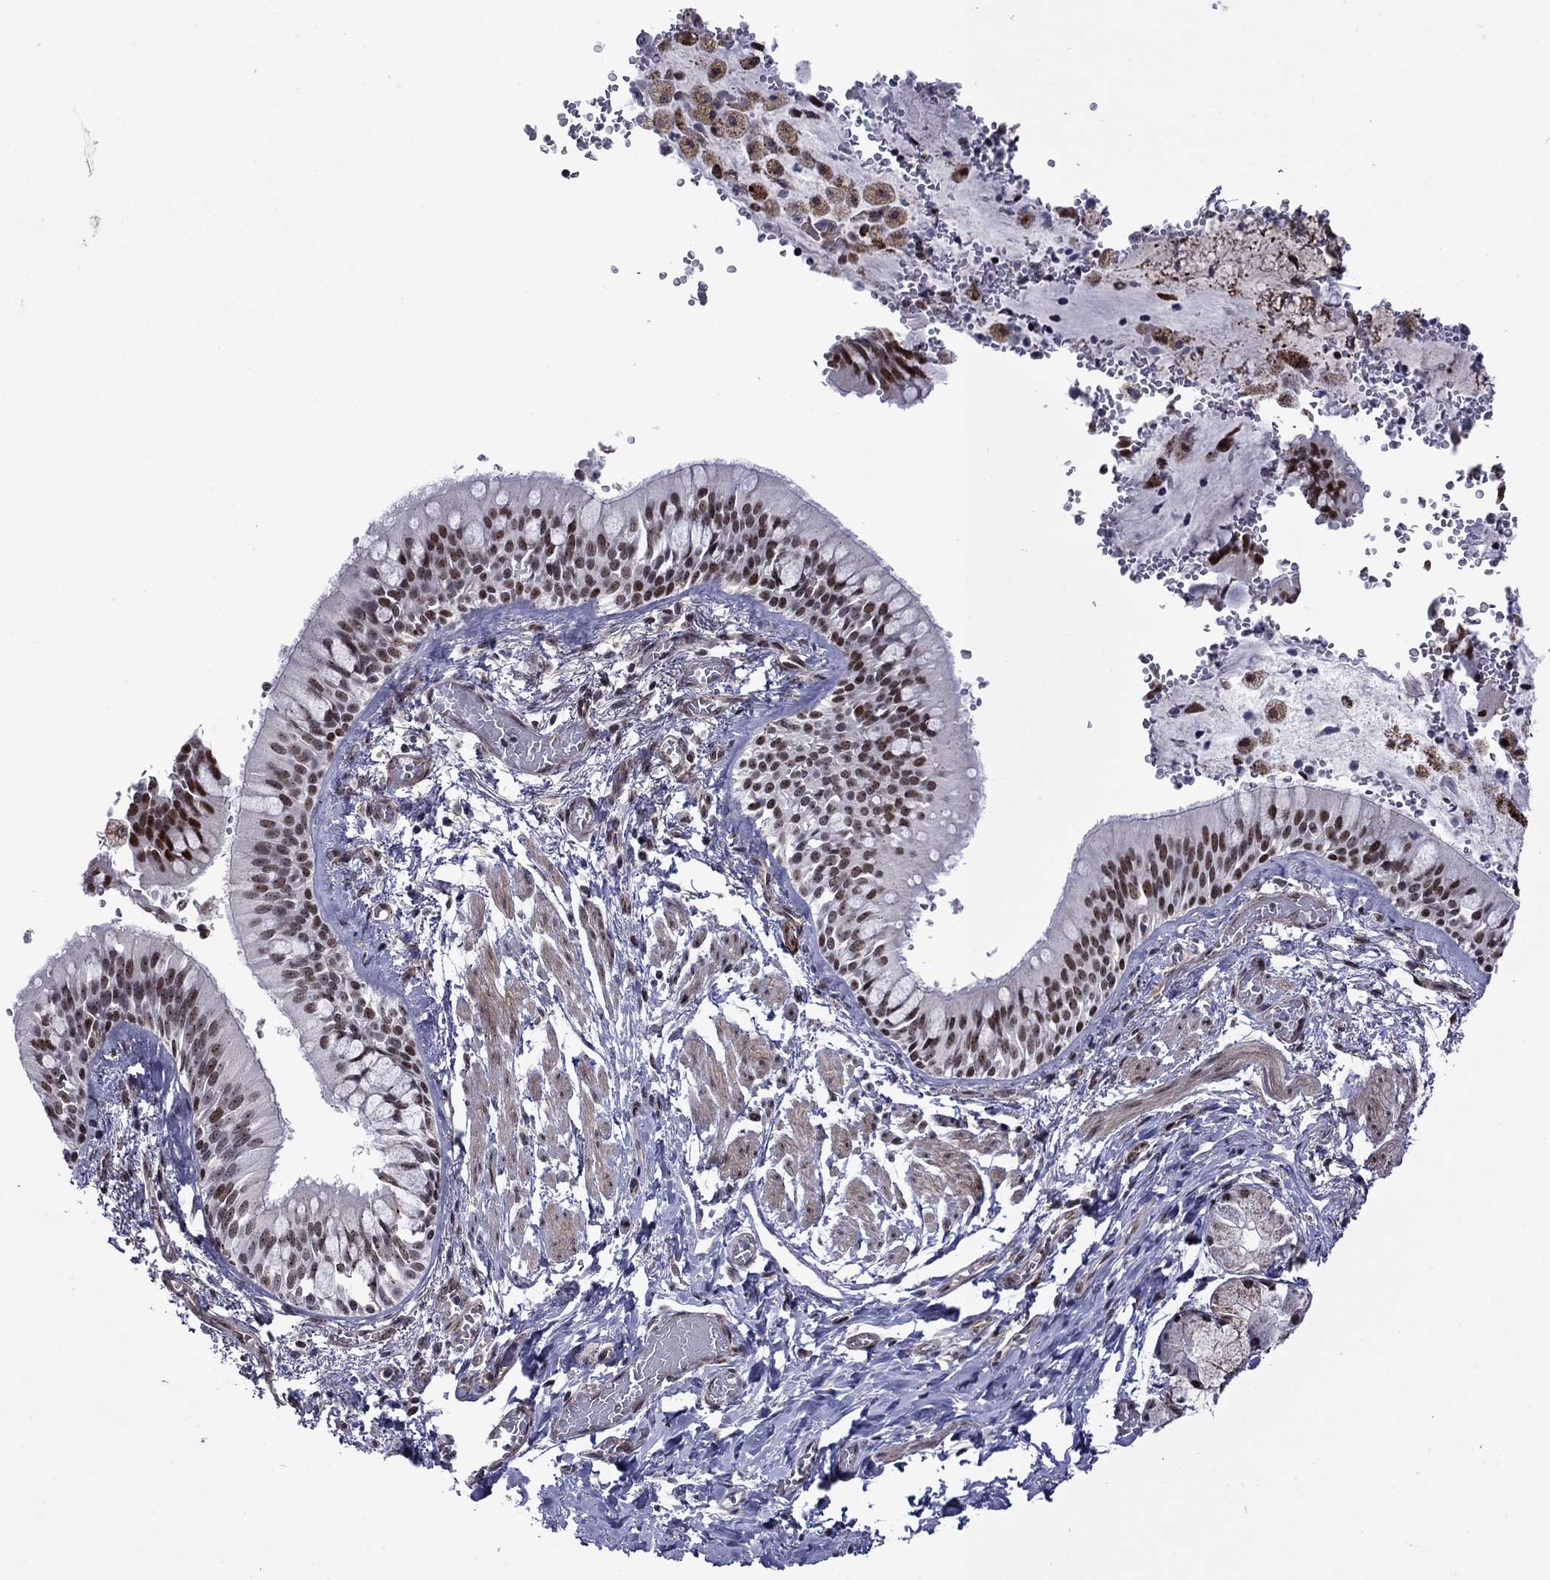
{"staining": {"intensity": "strong", "quantity": "25%-75%", "location": "nuclear"}, "tissue": "bronchus", "cell_type": "Respiratory epithelial cells", "image_type": "normal", "snomed": [{"axis": "morphology", "description": "Normal tissue, NOS"}, {"axis": "topography", "description": "Bronchus"}, {"axis": "topography", "description": "Lung"}], "caption": "IHC image of benign human bronchus stained for a protein (brown), which reveals high levels of strong nuclear staining in about 25%-75% of respiratory epithelial cells.", "gene": "SURF2", "patient": {"sex": "female", "age": 57}}